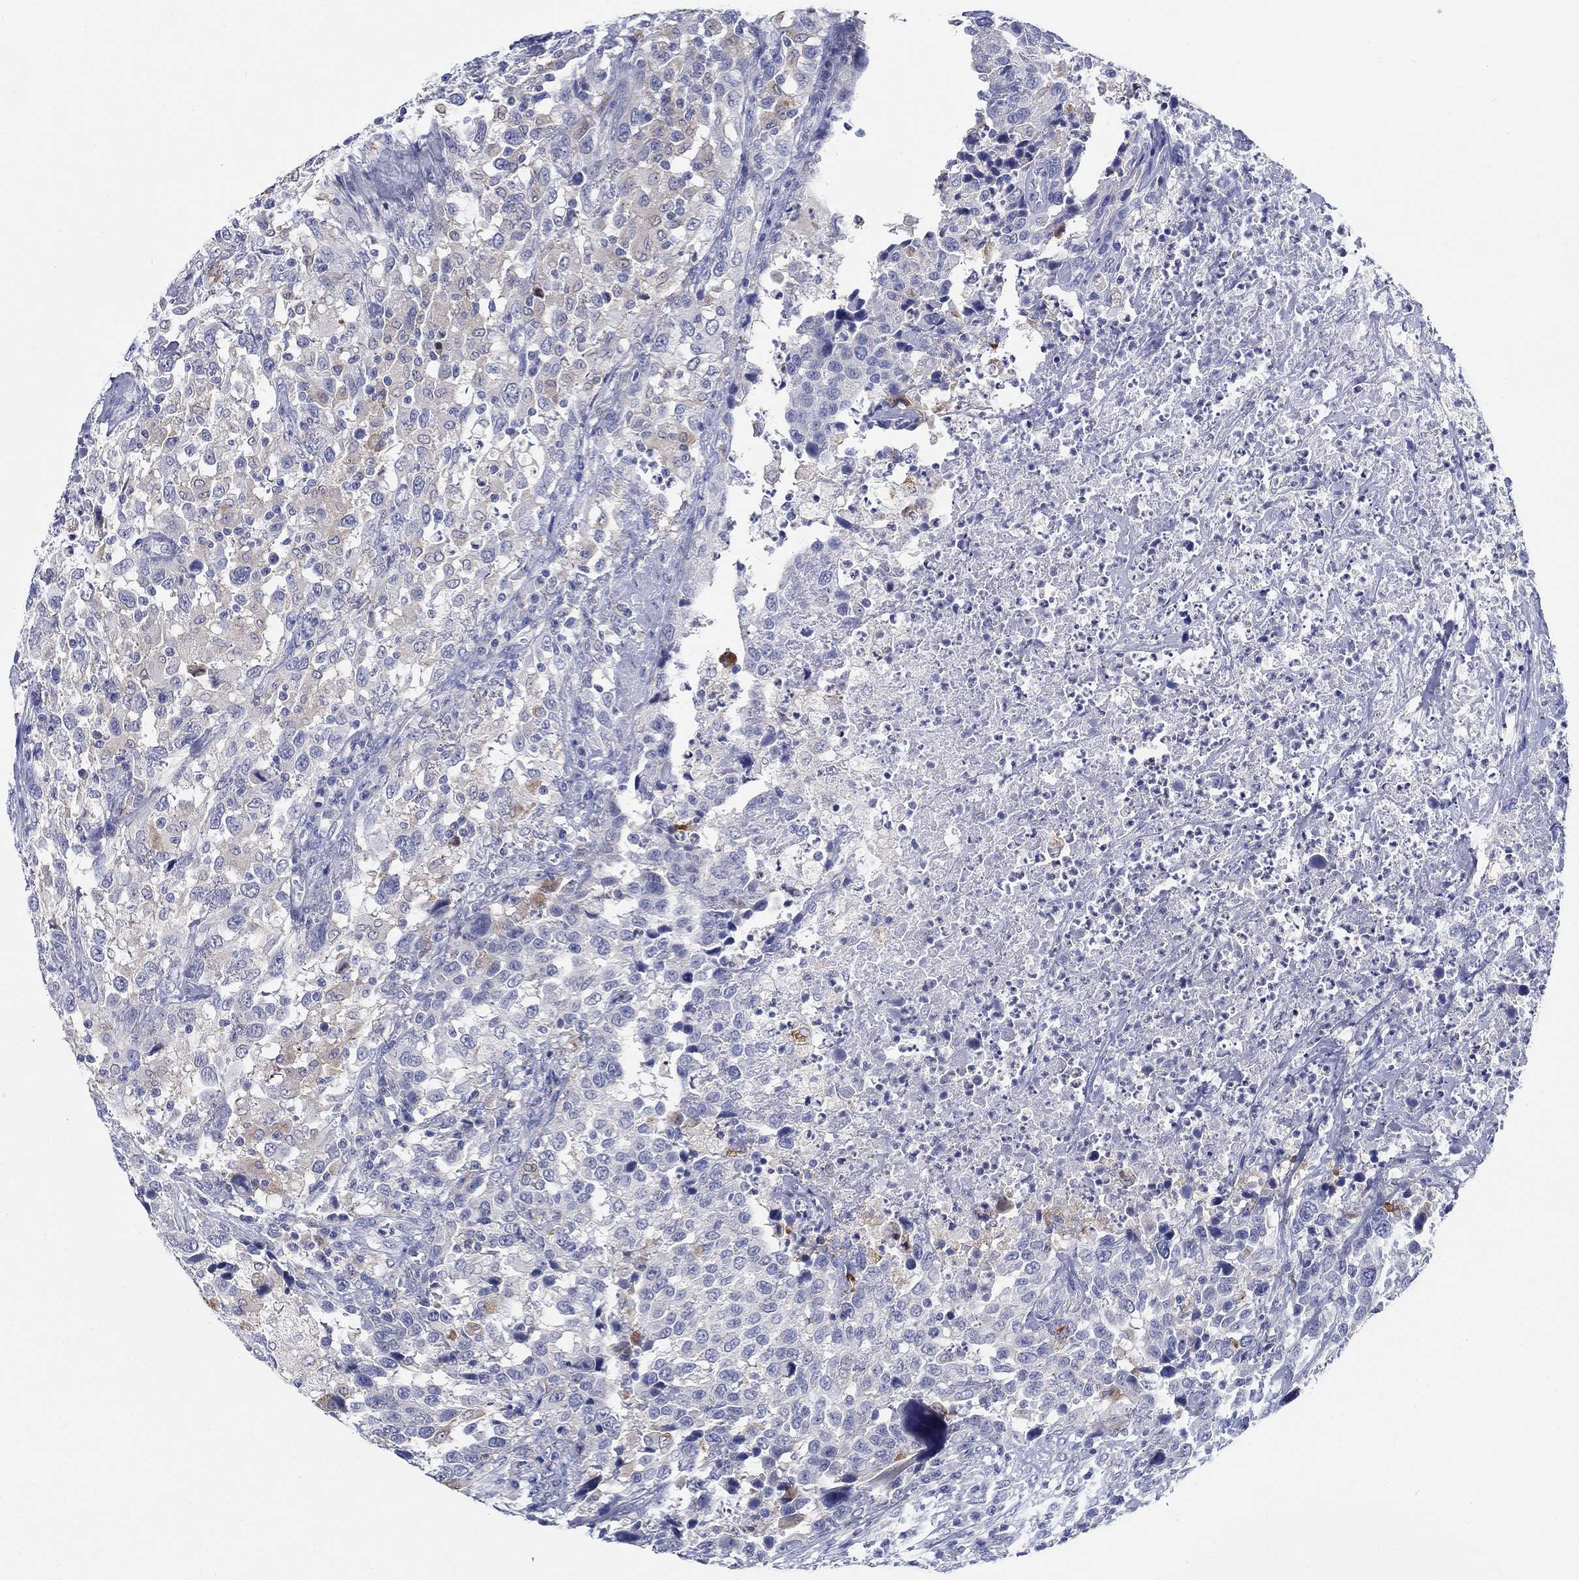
{"staining": {"intensity": "negative", "quantity": "none", "location": "none"}, "tissue": "urothelial cancer", "cell_type": "Tumor cells", "image_type": "cancer", "snomed": [{"axis": "morphology", "description": "Urothelial carcinoma, NOS"}, {"axis": "morphology", "description": "Urothelial carcinoma, High grade"}, {"axis": "topography", "description": "Urinary bladder"}], "caption": "The micrograph exhibits no staining of tumor cells in urothelial cancer.", "gene": "RAP1GAP", "patient": {"sex": "female", "age": 64}}